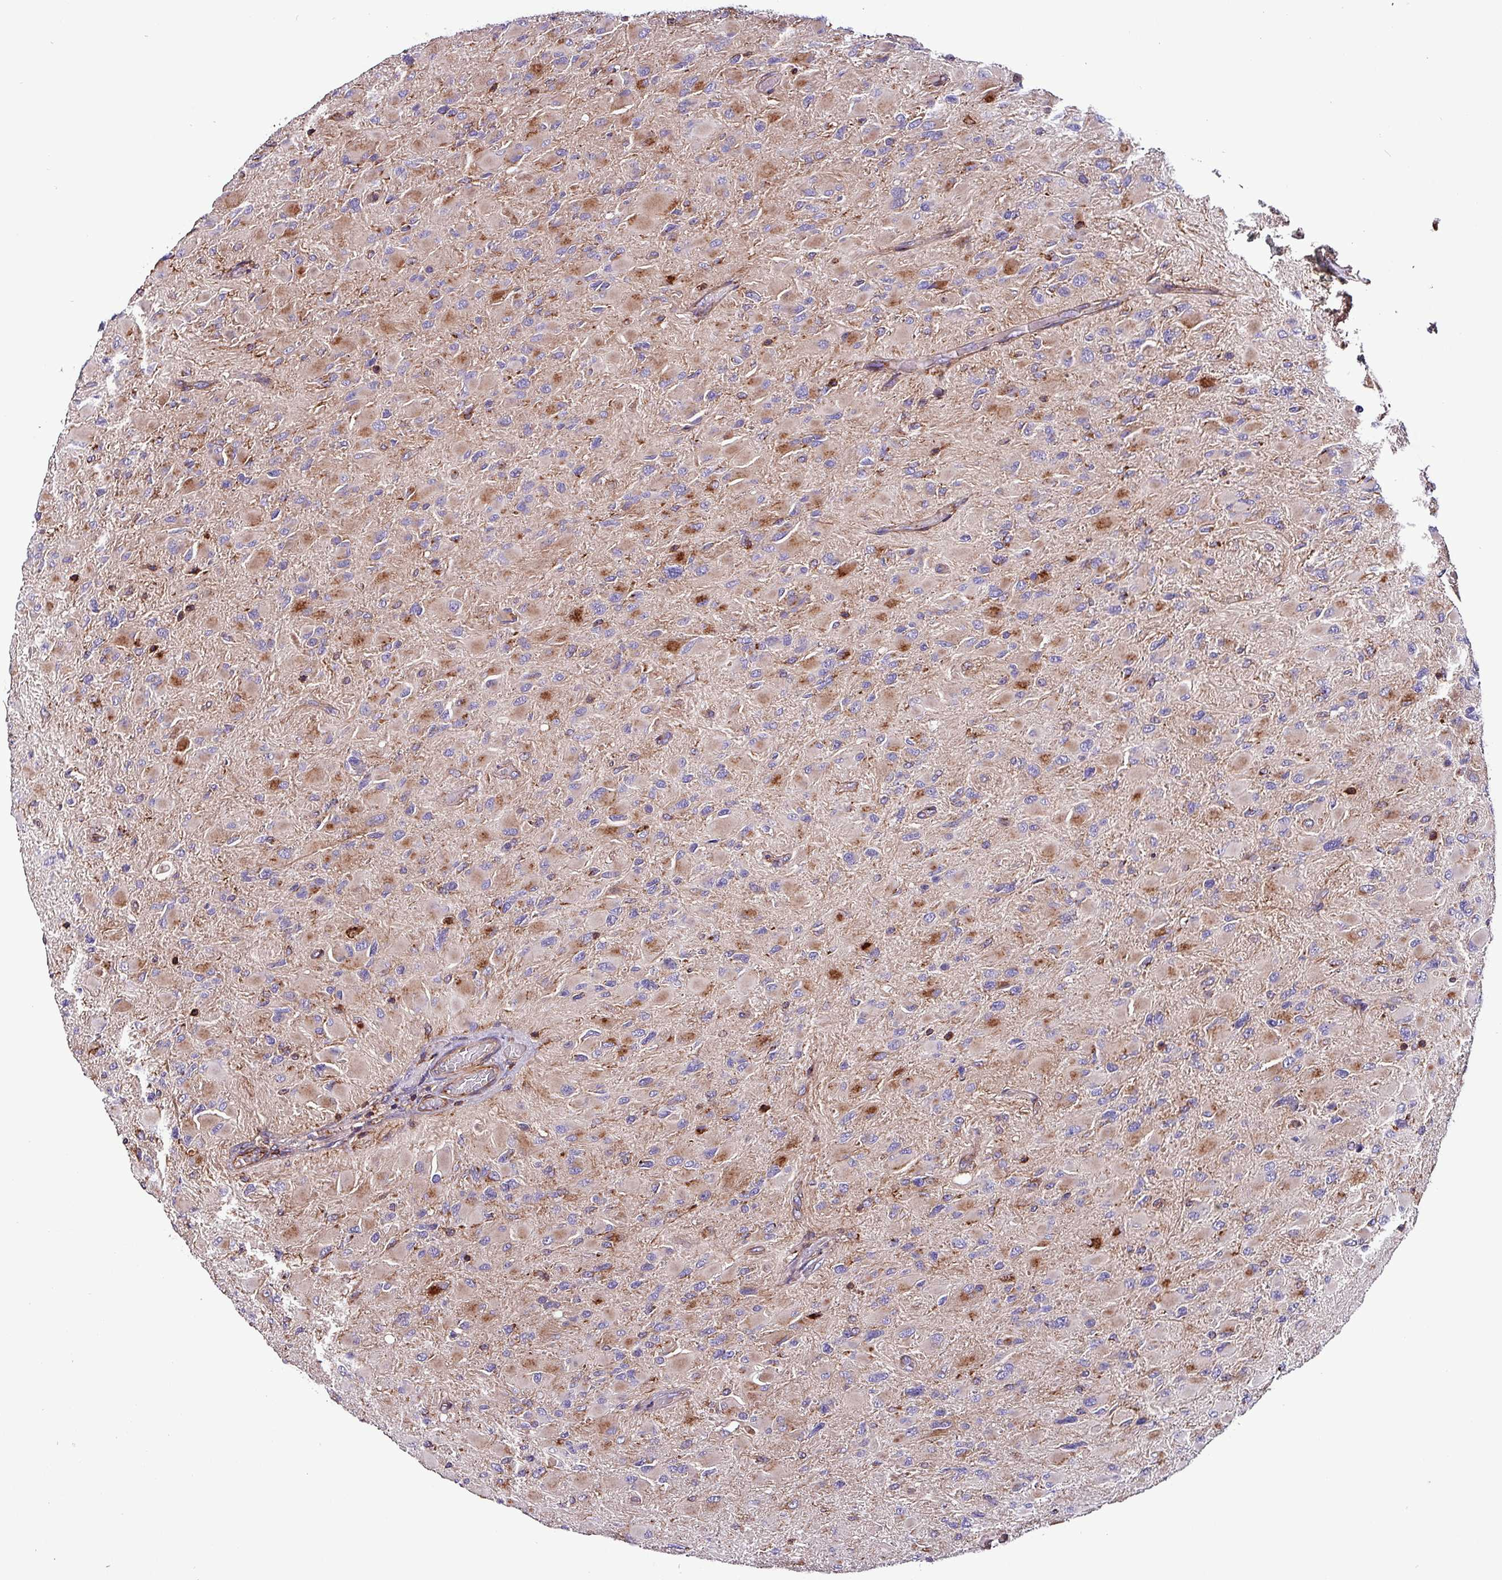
{"staining": {"intensity": "moderate", "quantity": "25%-75%", "location": "cytoplasmic/membranous"}, "tissue": "glioma", "cell_type": "Tumor cells", "image_type": "cancer", "snomed": [{"axis": "morphology", "description": "Glioma, malignant, High grade"}, {"axis": "topography", "description": "Cerebral cortex"}], "caption": "IHC (DAB (3,3'-diaminobenzidine)) staining of human malignant high-grade glioma demonstrates moderate cytoplasmic/membranous protein positivity in about 25%-75% of tumor cells.", "gene": "VAMP4", "patient": {"sex": "female", "age": 36}}